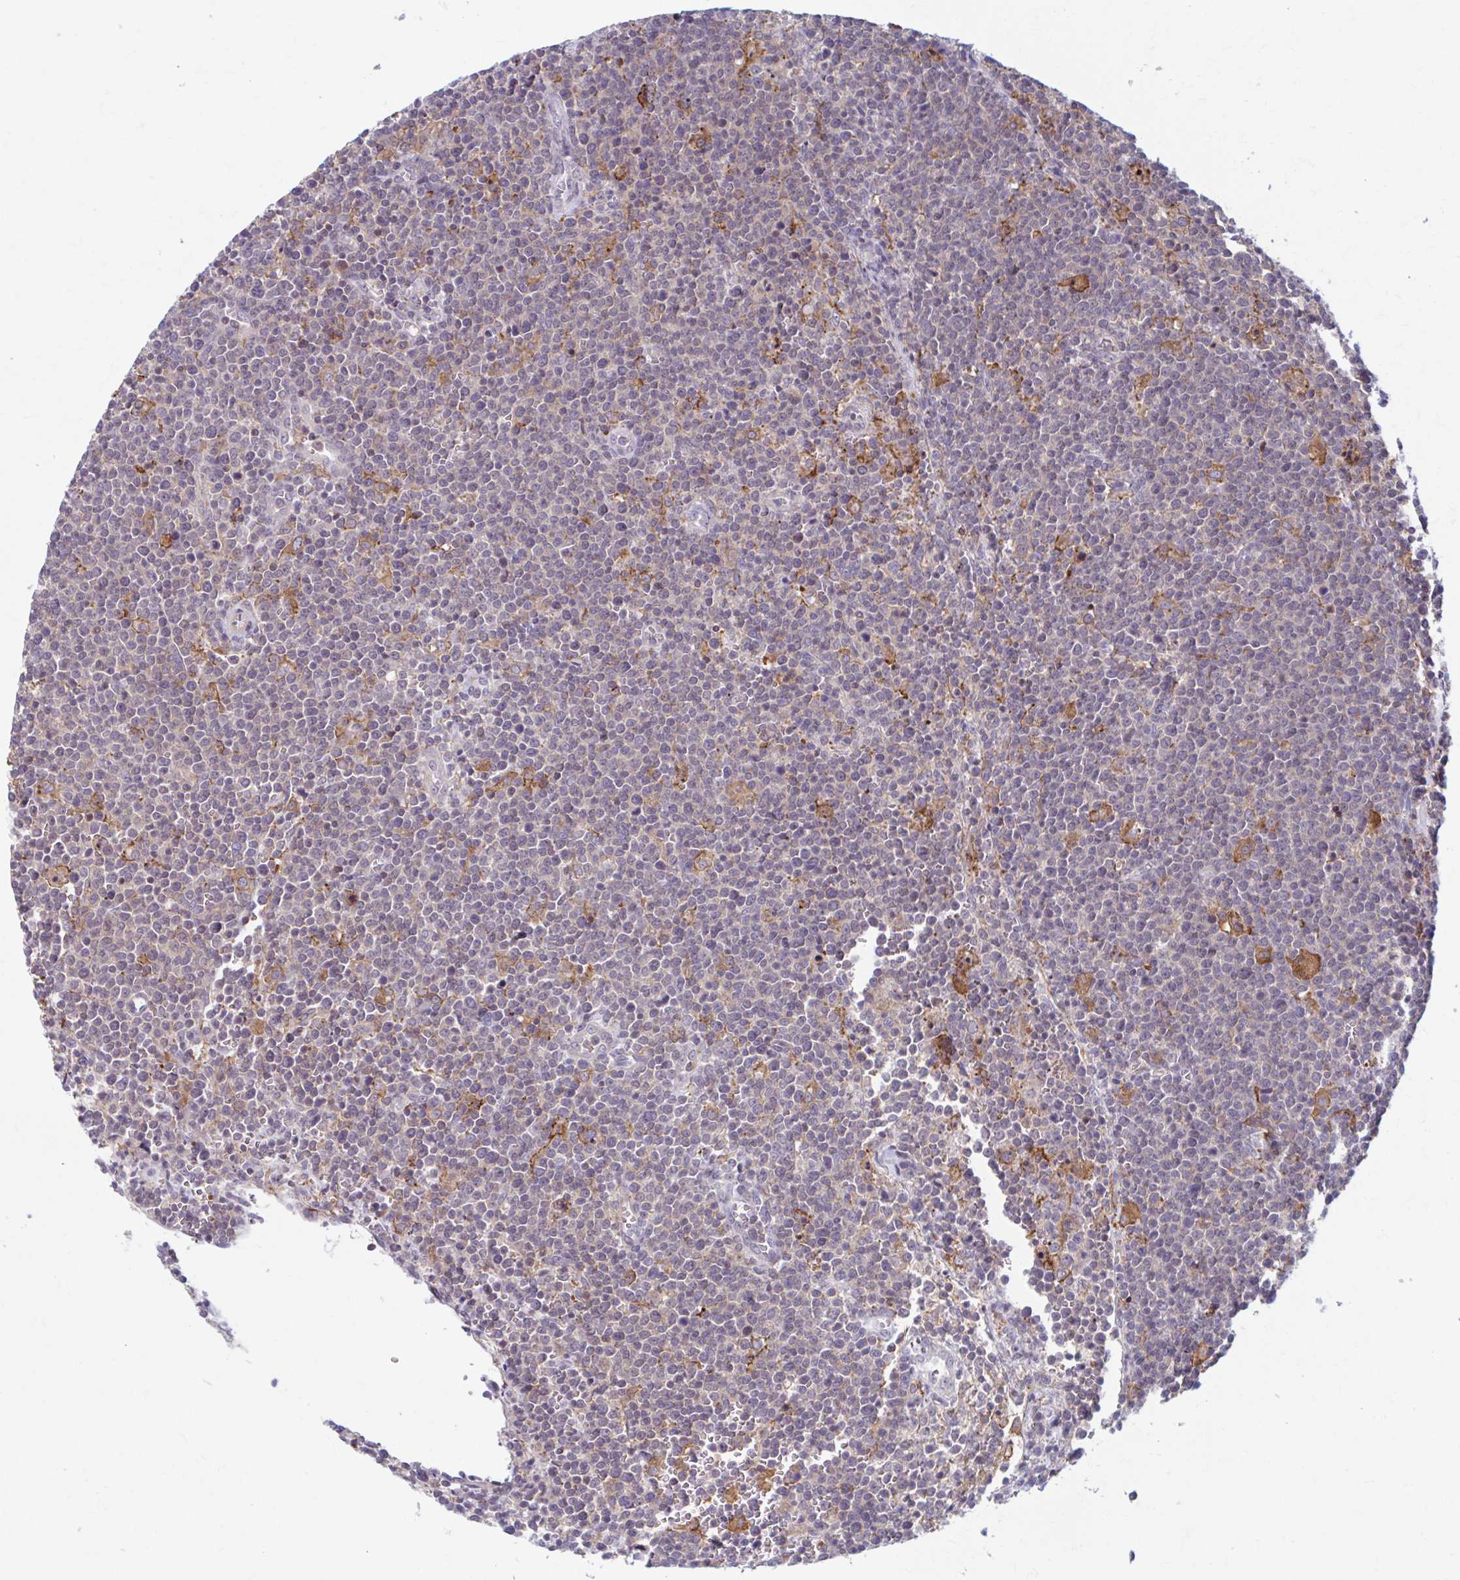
{"staining": {"intensity": "negative", "quantity": "none", "location": "none"}, "tissue": "lymphoma", "cell_type": "Tumor cells", "image_type": "cancer", "snomed": [{"axis": "morphology", "description": "Malignant lymphoma, non-Hodgkin's type, High grade"}, {"axis": "topography", "description": "Lymph node"}], "caption": "DAB immunohistochemical staining of lymphoma demonstrates no significant staining in tumor cells. Nuclei are stained in blue.", "gene": "ADAT3", "patient": {"sex": "male", "age": 61}}